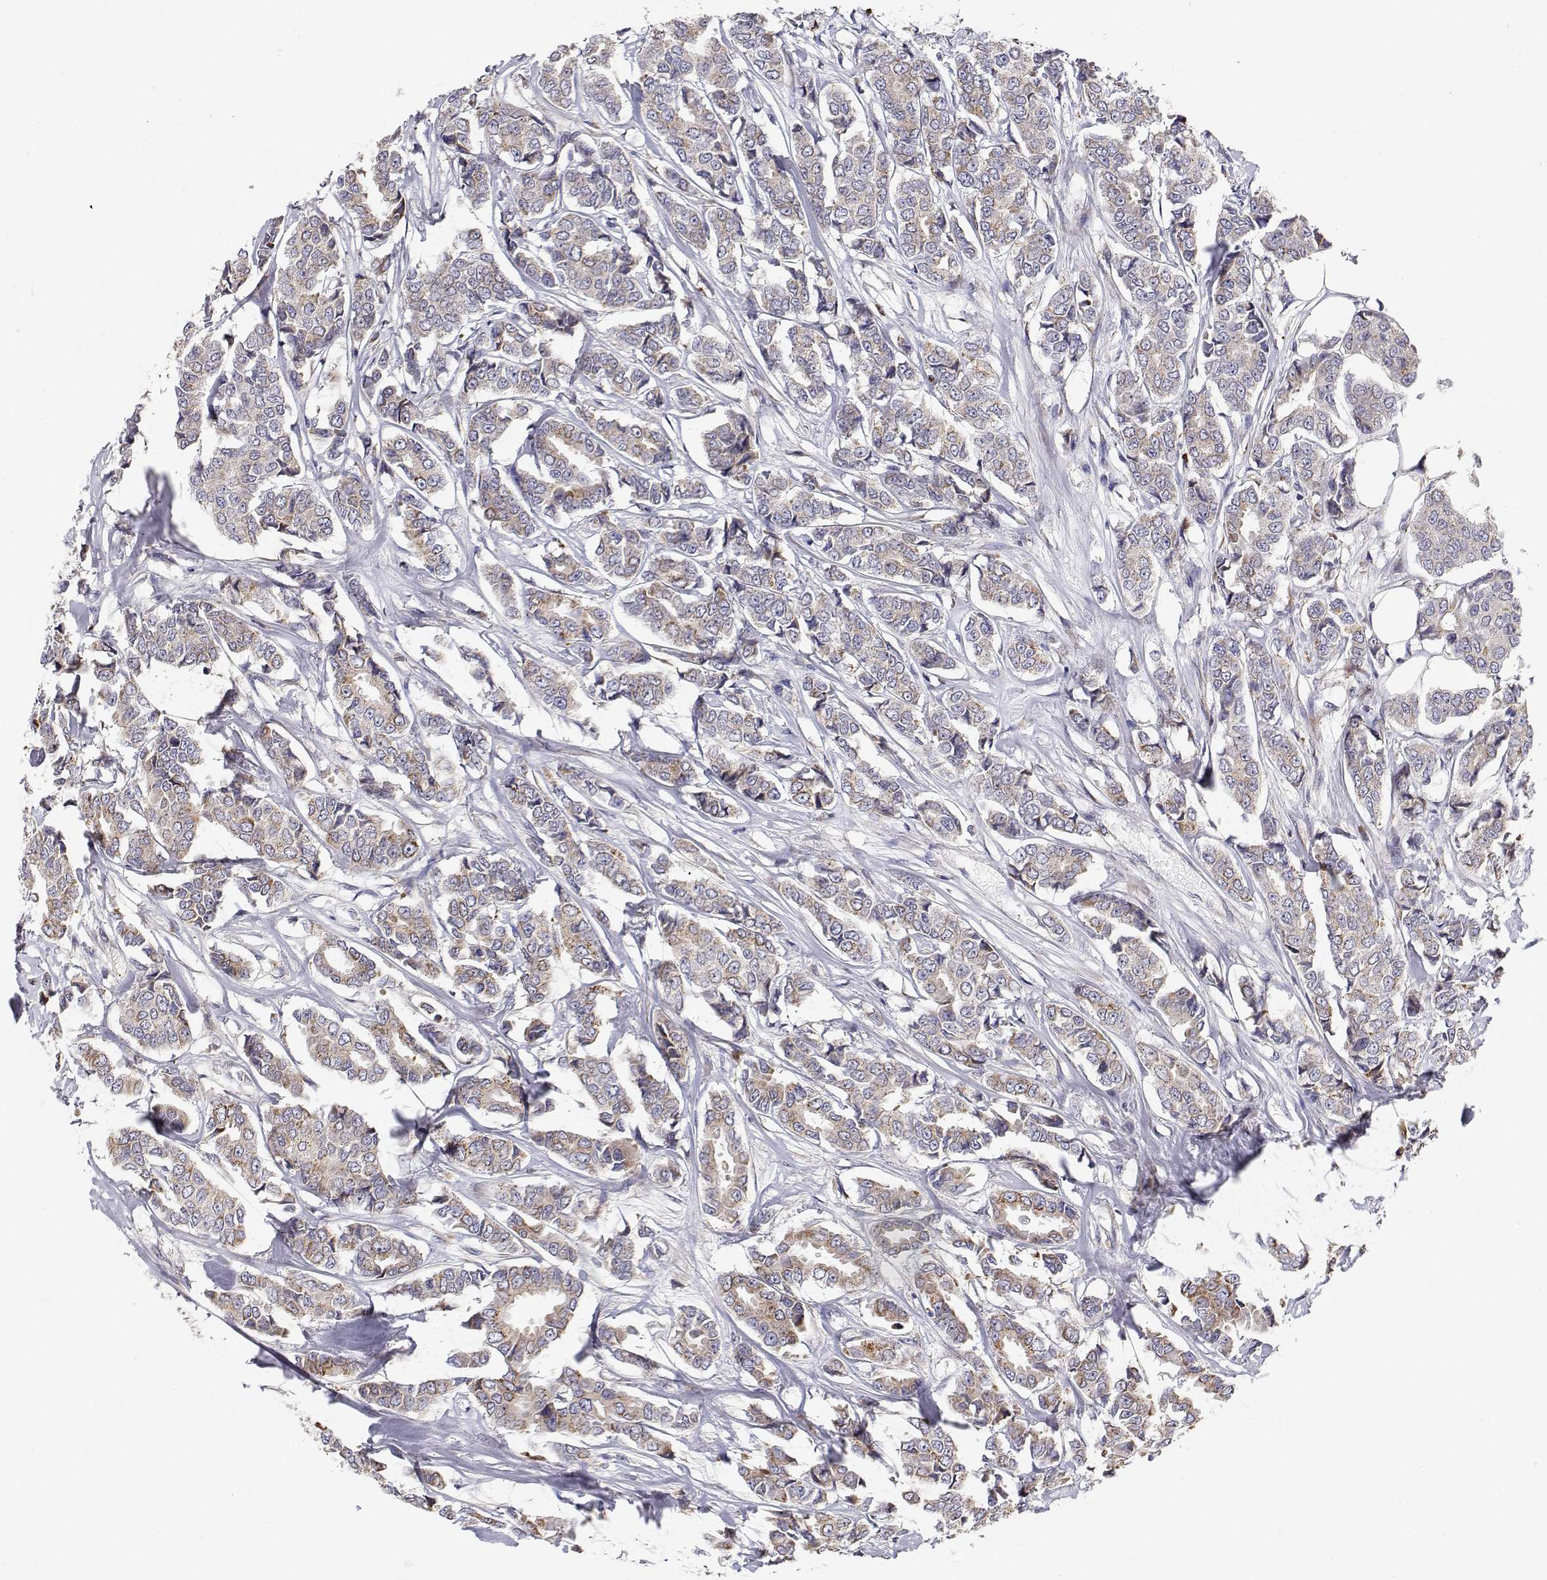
{"staining": {"intensity": "moderate", "quantity": "<25%", "location": "cytoplasmic/membranous"}, "tissue": "breast cancer", "cell_type": "Tumor cells", "image_type": "cancer", "snomed": [{"axis": "morphology", "description": "Duct carcinoma"}, {"axis": "topography", "description": "Breast"}], "caption": "Moderate cytoplasmic/membranous positivity is seen in about <25% of tumor cells in breast infiltrating ductal carcinoma.", "gene": "SPICE1", "patient": {"sex": "female", "age": 94}}